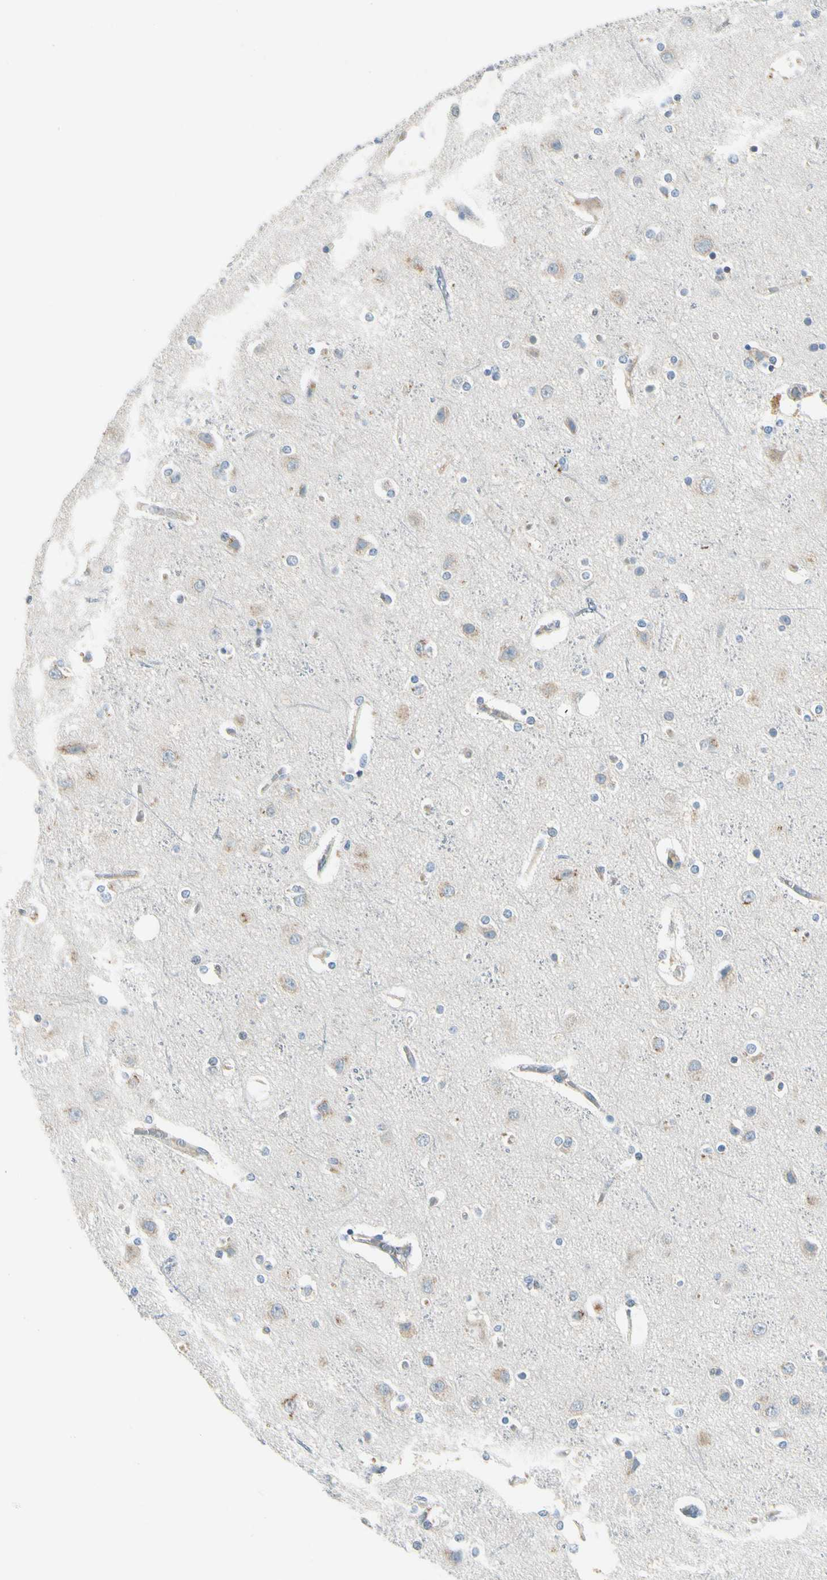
{"staining": {"intensity": "weak", "quantity": "25%-75%", "location": "cytoplasmic/membranous"}, "tissue": "cerebral cortex", "cell_type": "Endothelial cells", "image_type": "normal", "snomed": [{"axis": "morphology", "description": "Normal tissue, NOS"}, {"axis": "topography", "description": "Cerebral cortex"}], "caption": "Protein analysis of unremarkable cerebral cortex exhibits weak cytoplasmic/membranous positivity in approximately 25%-75% of endothelial cells.", "gene": "MANSC1", "patient": {"sex": "female", "age": 54}}